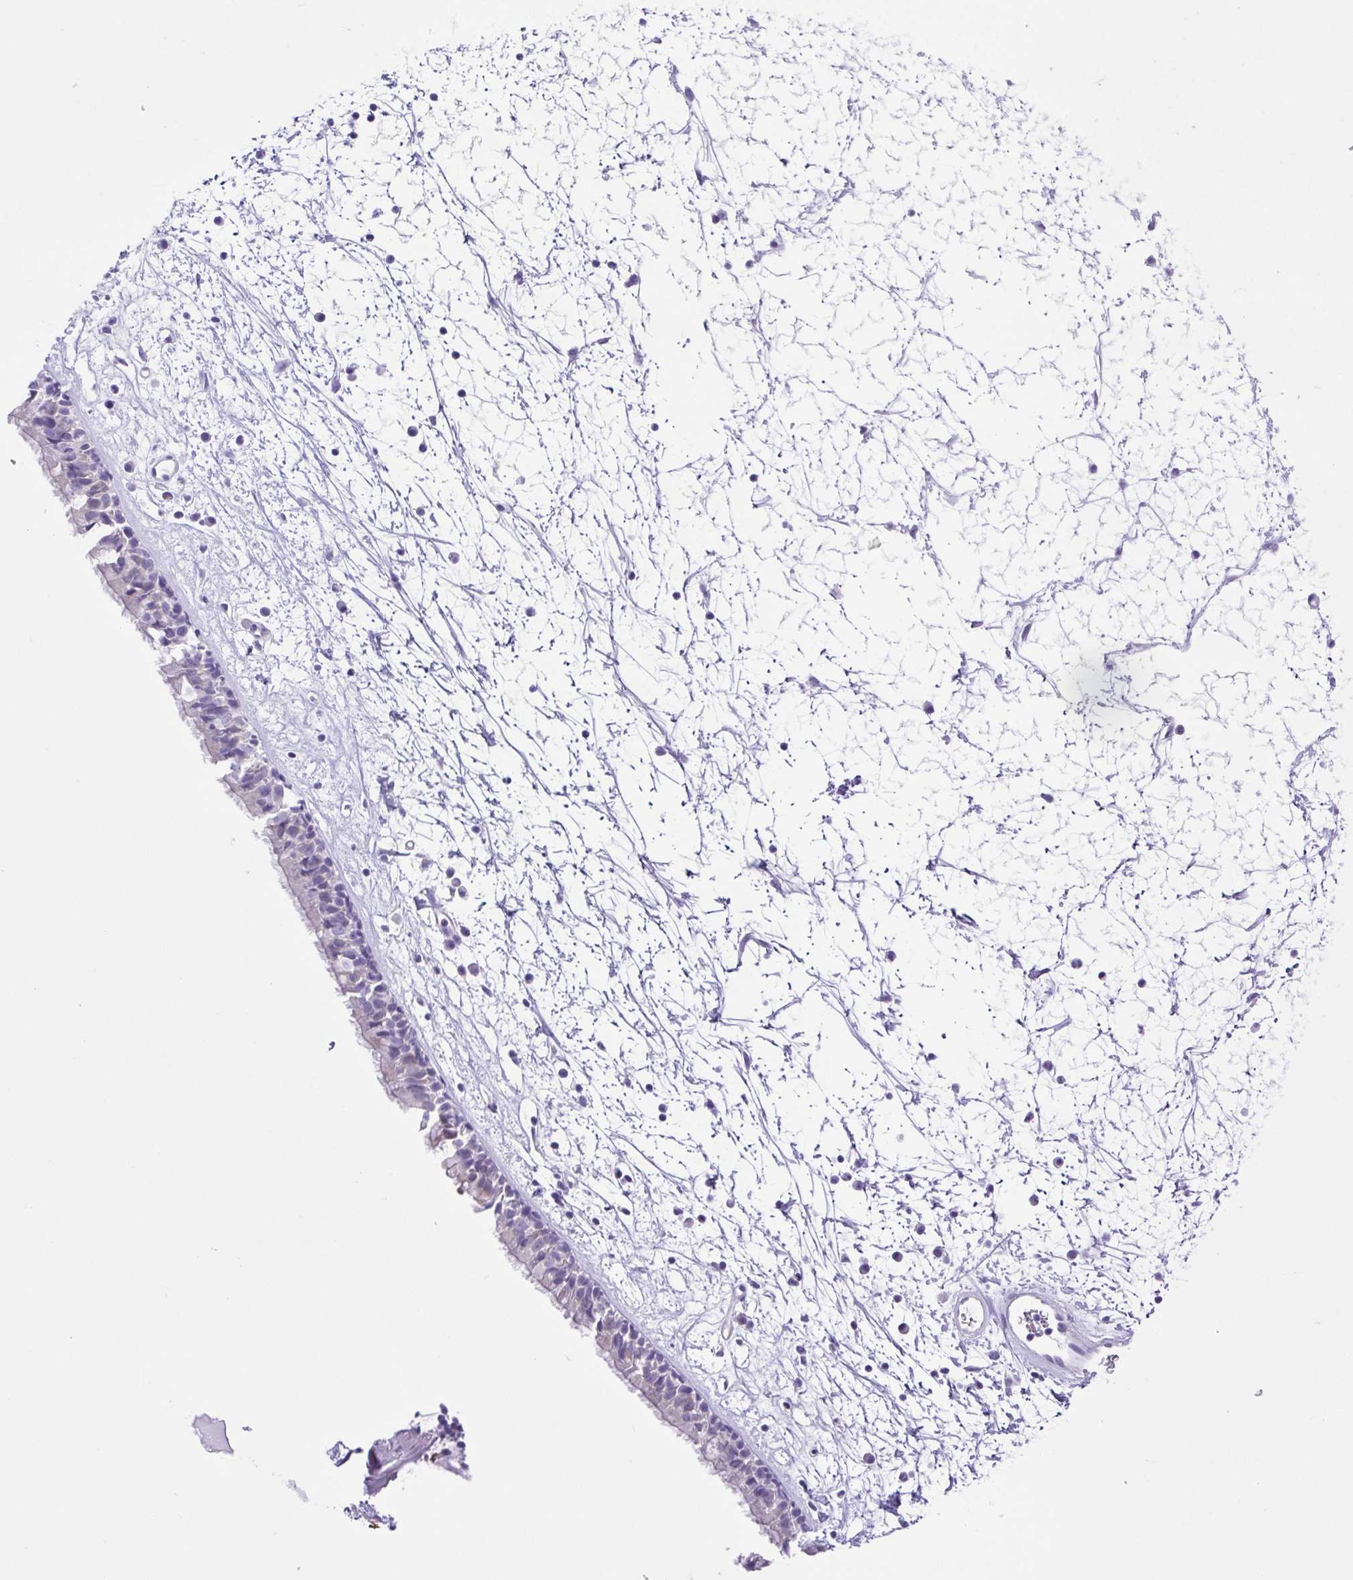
{"staining": {"intensity": "negative", "quantity": "none", "location": "none"}, "tissue": "nasopharynx", "cell_type": "Respiratory epithelial cells", "image_type": "normal", "snomed": [{"axis": "morphology", "description": "Normal tissue, NOS"}, {"axis": "topography", "description": "Nasopharynx"}], "caption": "There is no significant expression in respiratory epithelial cells of nasopharynx. (Stains: DAB immunohistochemistry with hematoxylin counter stain, Microscopy: brightfield microscopy at high magnification).", "gene": "CDSN", "patient": {"sex": "male", "age": 24}}